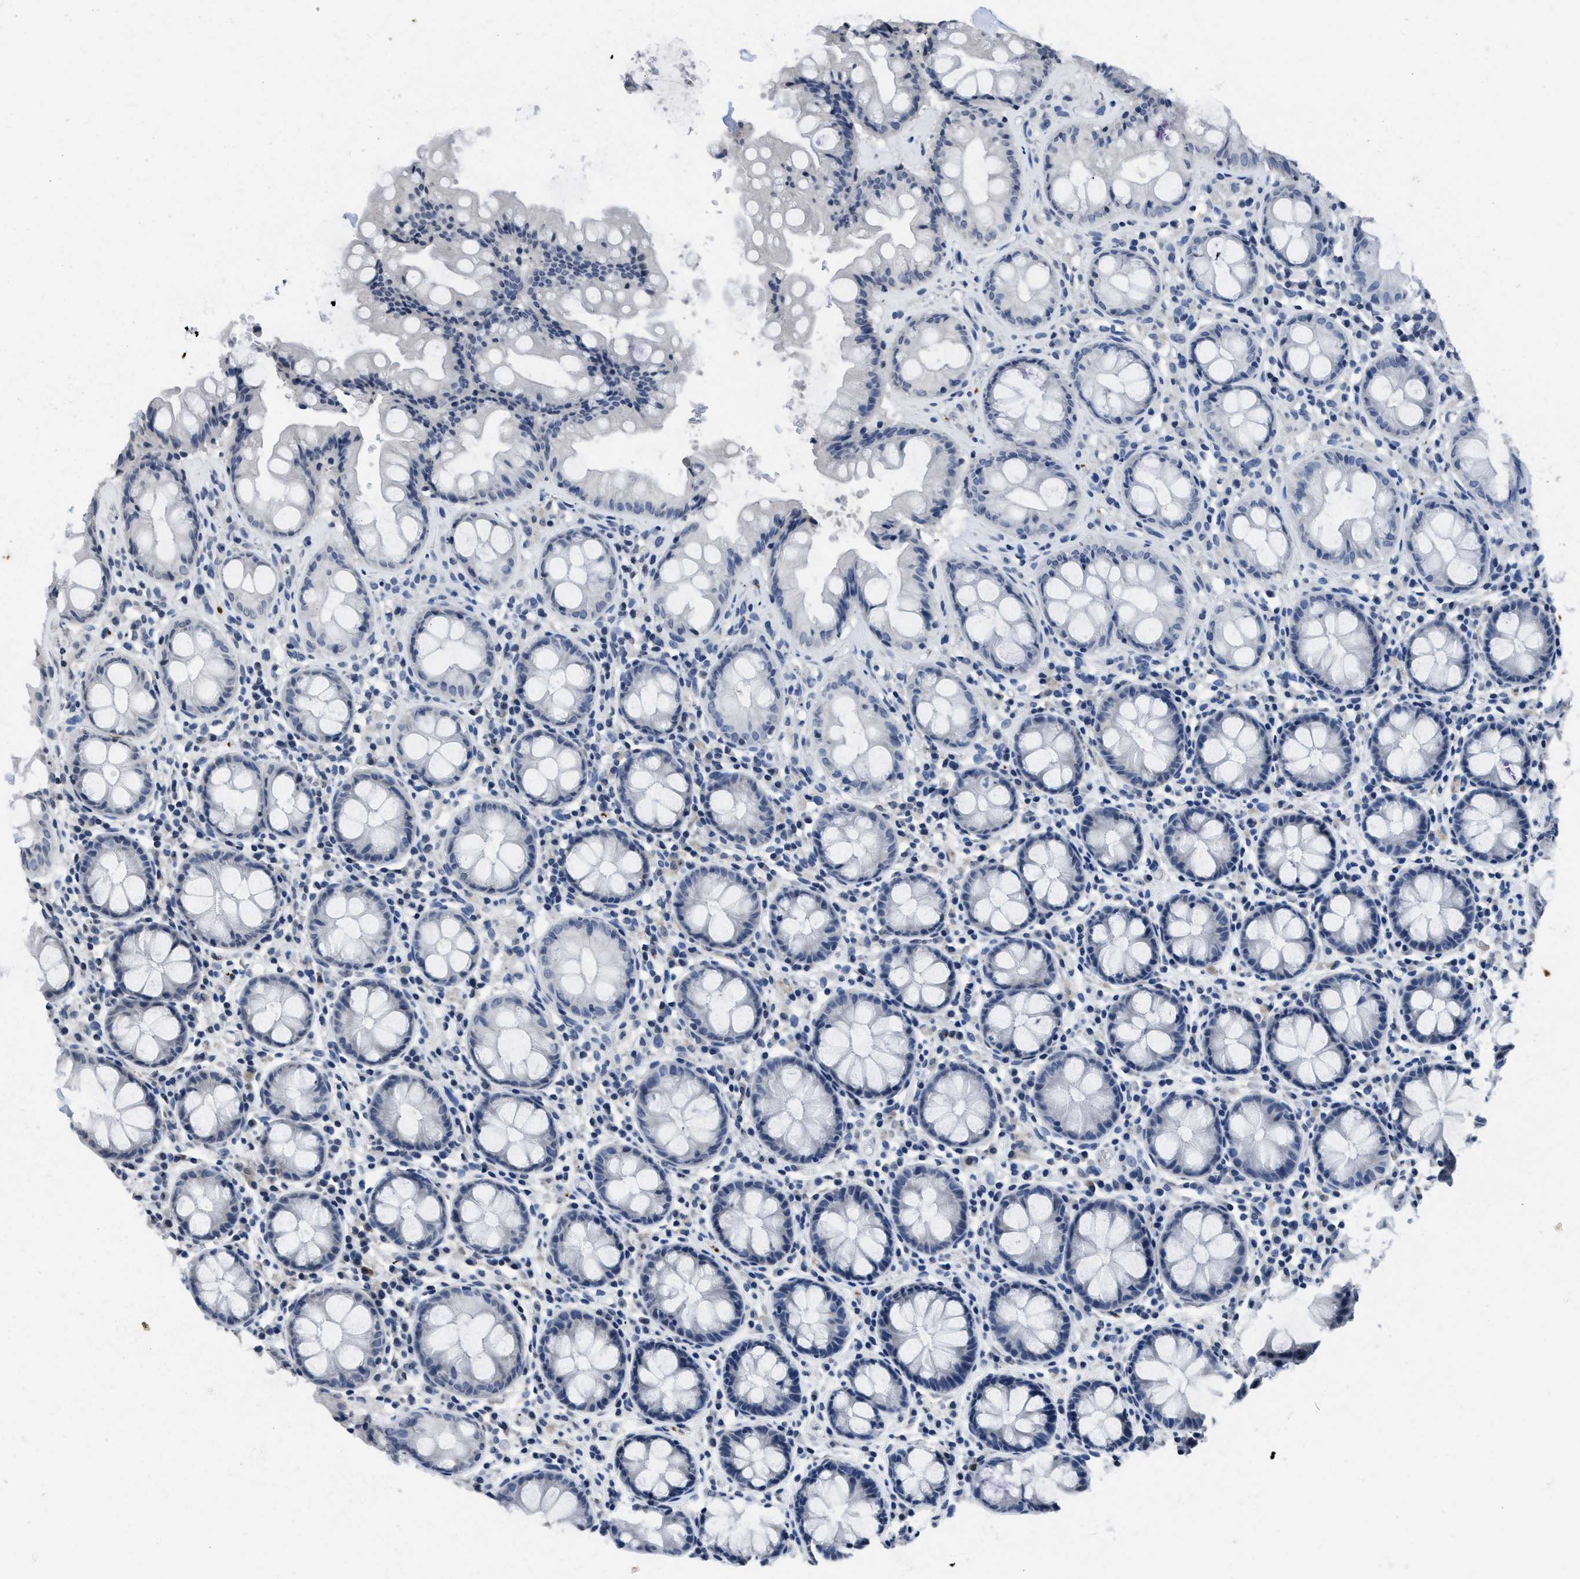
{"staining": {"intensity": "negative", "quantity": "none", "location": "none"}, "tissue": "rectum", "cell_type": "Glandular cells", "image_type": "normal", "snomed": [{"axis": "morphology", "description": "Normal tissue, NOS"}, {"axis": "topography", "description": "Rectum"}], "caption": "This image is of normal rectum stained with immunohistochemistry to label a protein in brown with the nuclei are counter-stained blue. There is no staining in glandular cells. The staining is performed using DAB brown chromogen with nuclei counter-stained in using hematoxylin.", "gene": "ITGA2B", "patient": {"sex": "male", "age": 64}}